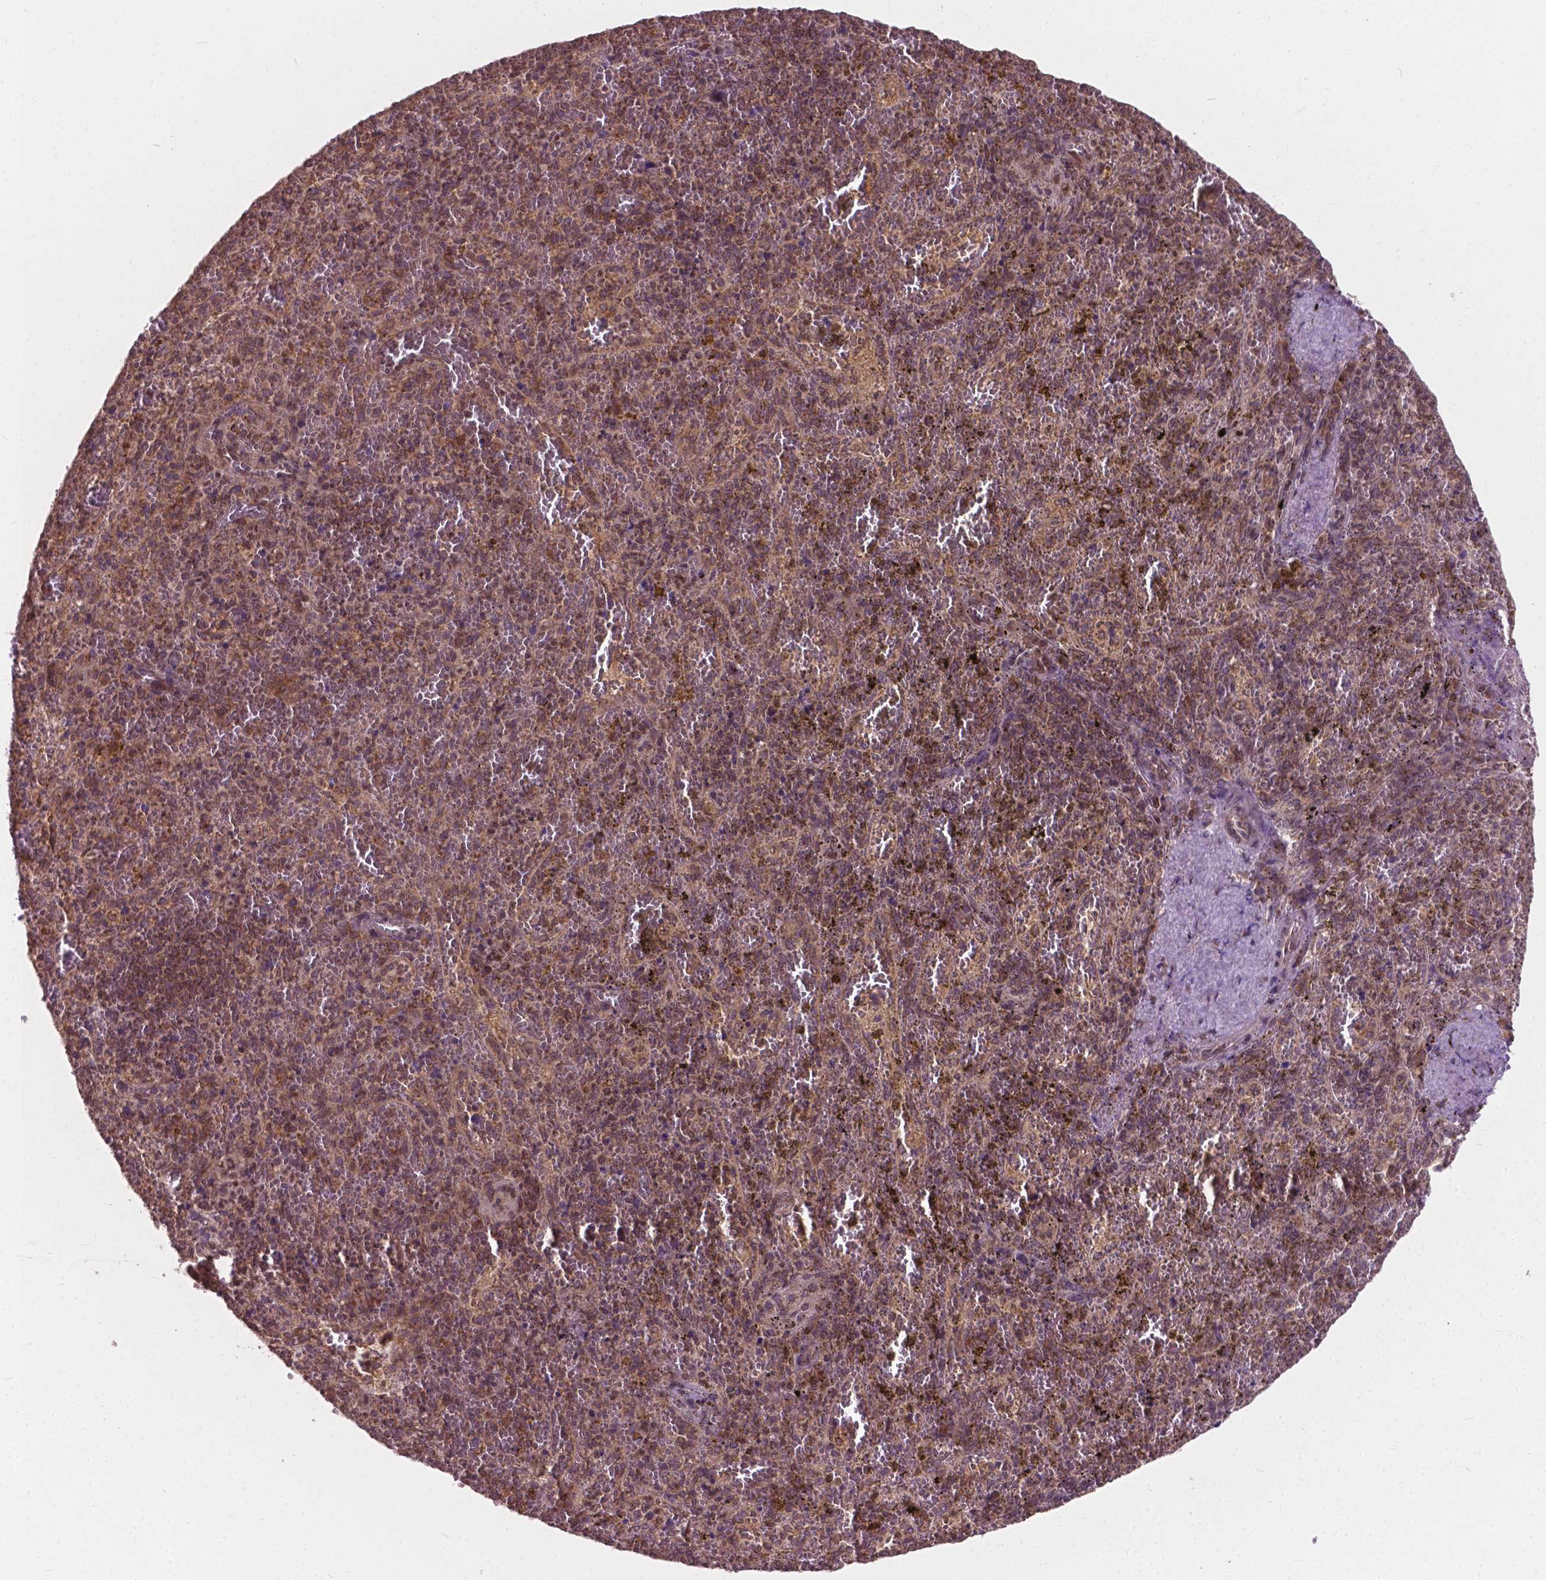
{"staining": {"intensity": "moderate", "quantity": "25%-75%", "location": "cytoplasmic/membranous"}, "tissue": "spleen", "cell_type": "Cells in red pulp", "image_type": "normal", "snomed": [{"axis": "morphology", "description": "Normal tissue, NOS"}, {"axis": "topography", "description": "Spleen"}], "caption": "Spleen was stained to show a protein in brown. There is medium levels of moderate cytoplasmic/membranous positivity in approximately 25%-75% of cells in red pulp.", "gene": "MRPL33", "patient": {"sex": "female", "age": 50}}